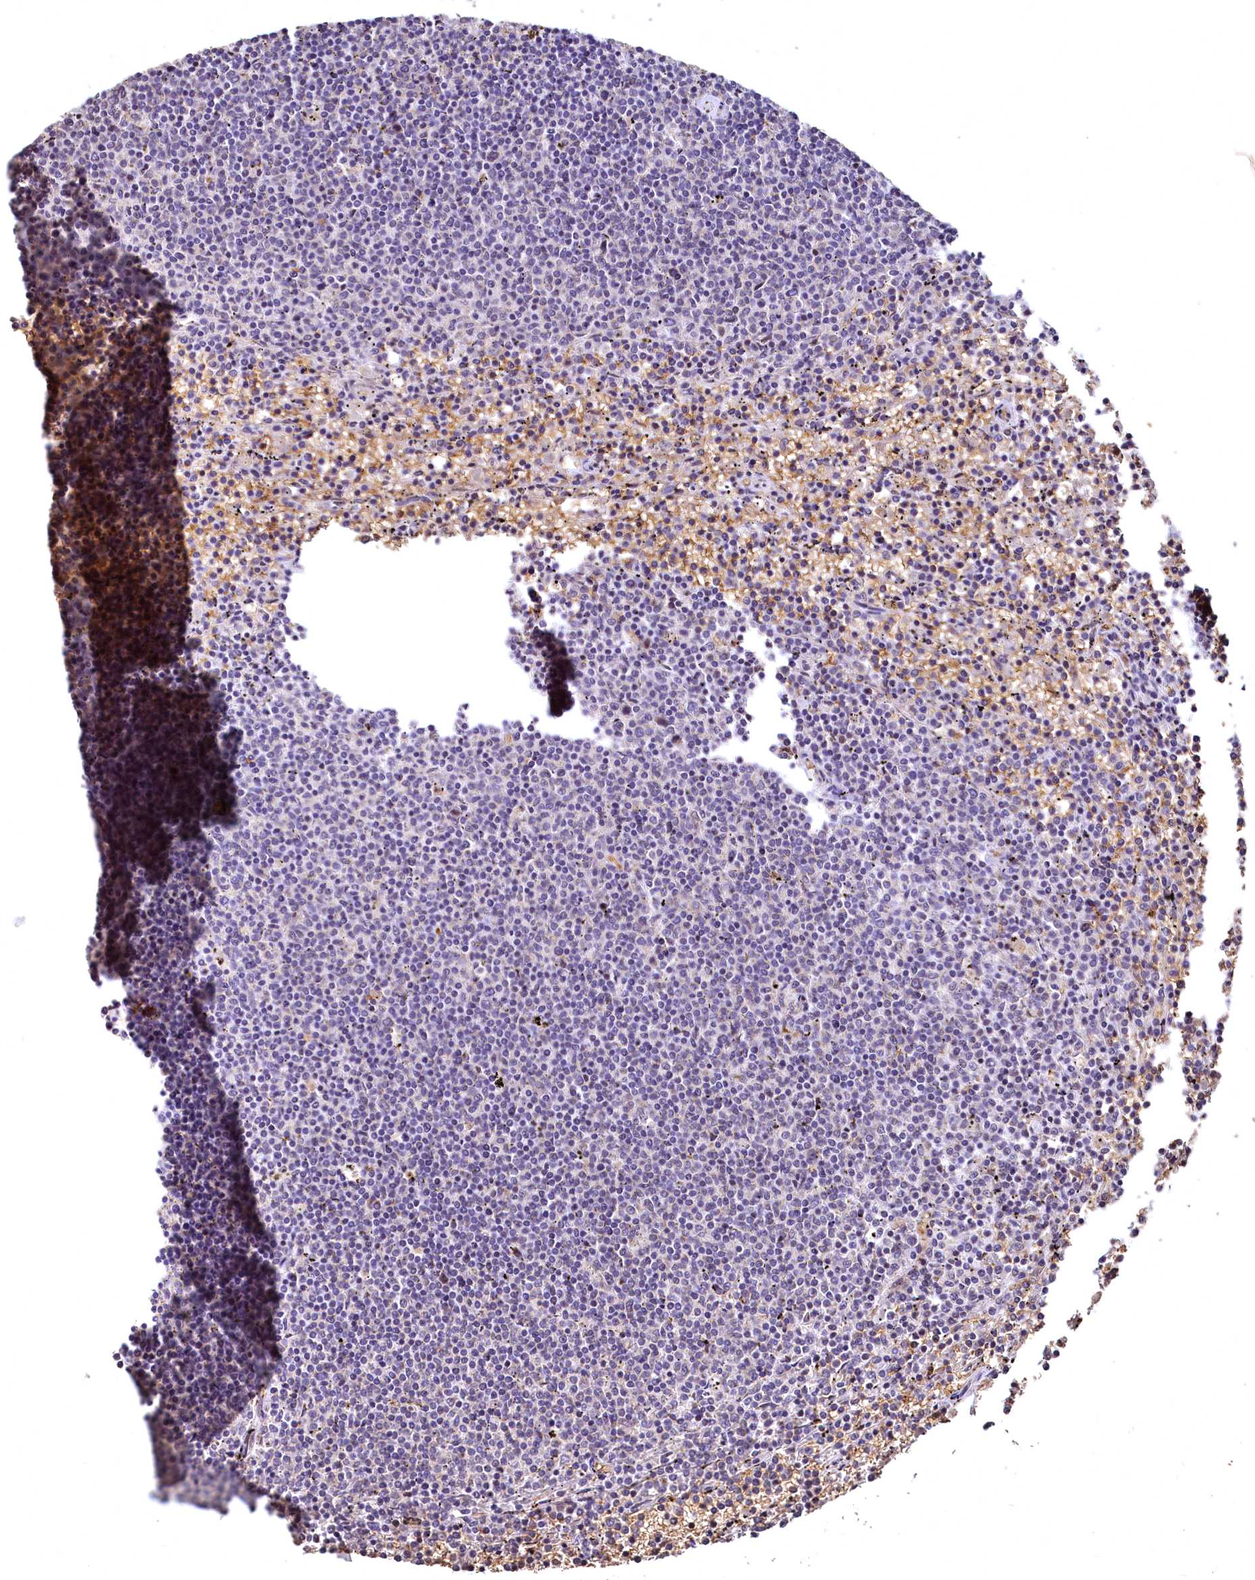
{"staining": {"intensity": "negative", "quantity": "none", "location": "none"}, "tissue": "lymphoma", "cell_type": "Tumor cells", "image_type": "cancer", "snomed": [{"axis": "morphology", "description": "Malignant lymphoma, non-Hodgkin's type, Low grade"}, {"axis": "topography", "description": "Spleen"}], "caption": "A histopathology image of human lymphoma is negative for staining in tumor cells.", "gene": "SPTA1", "patient": {"sex": "female", "age": 50}}